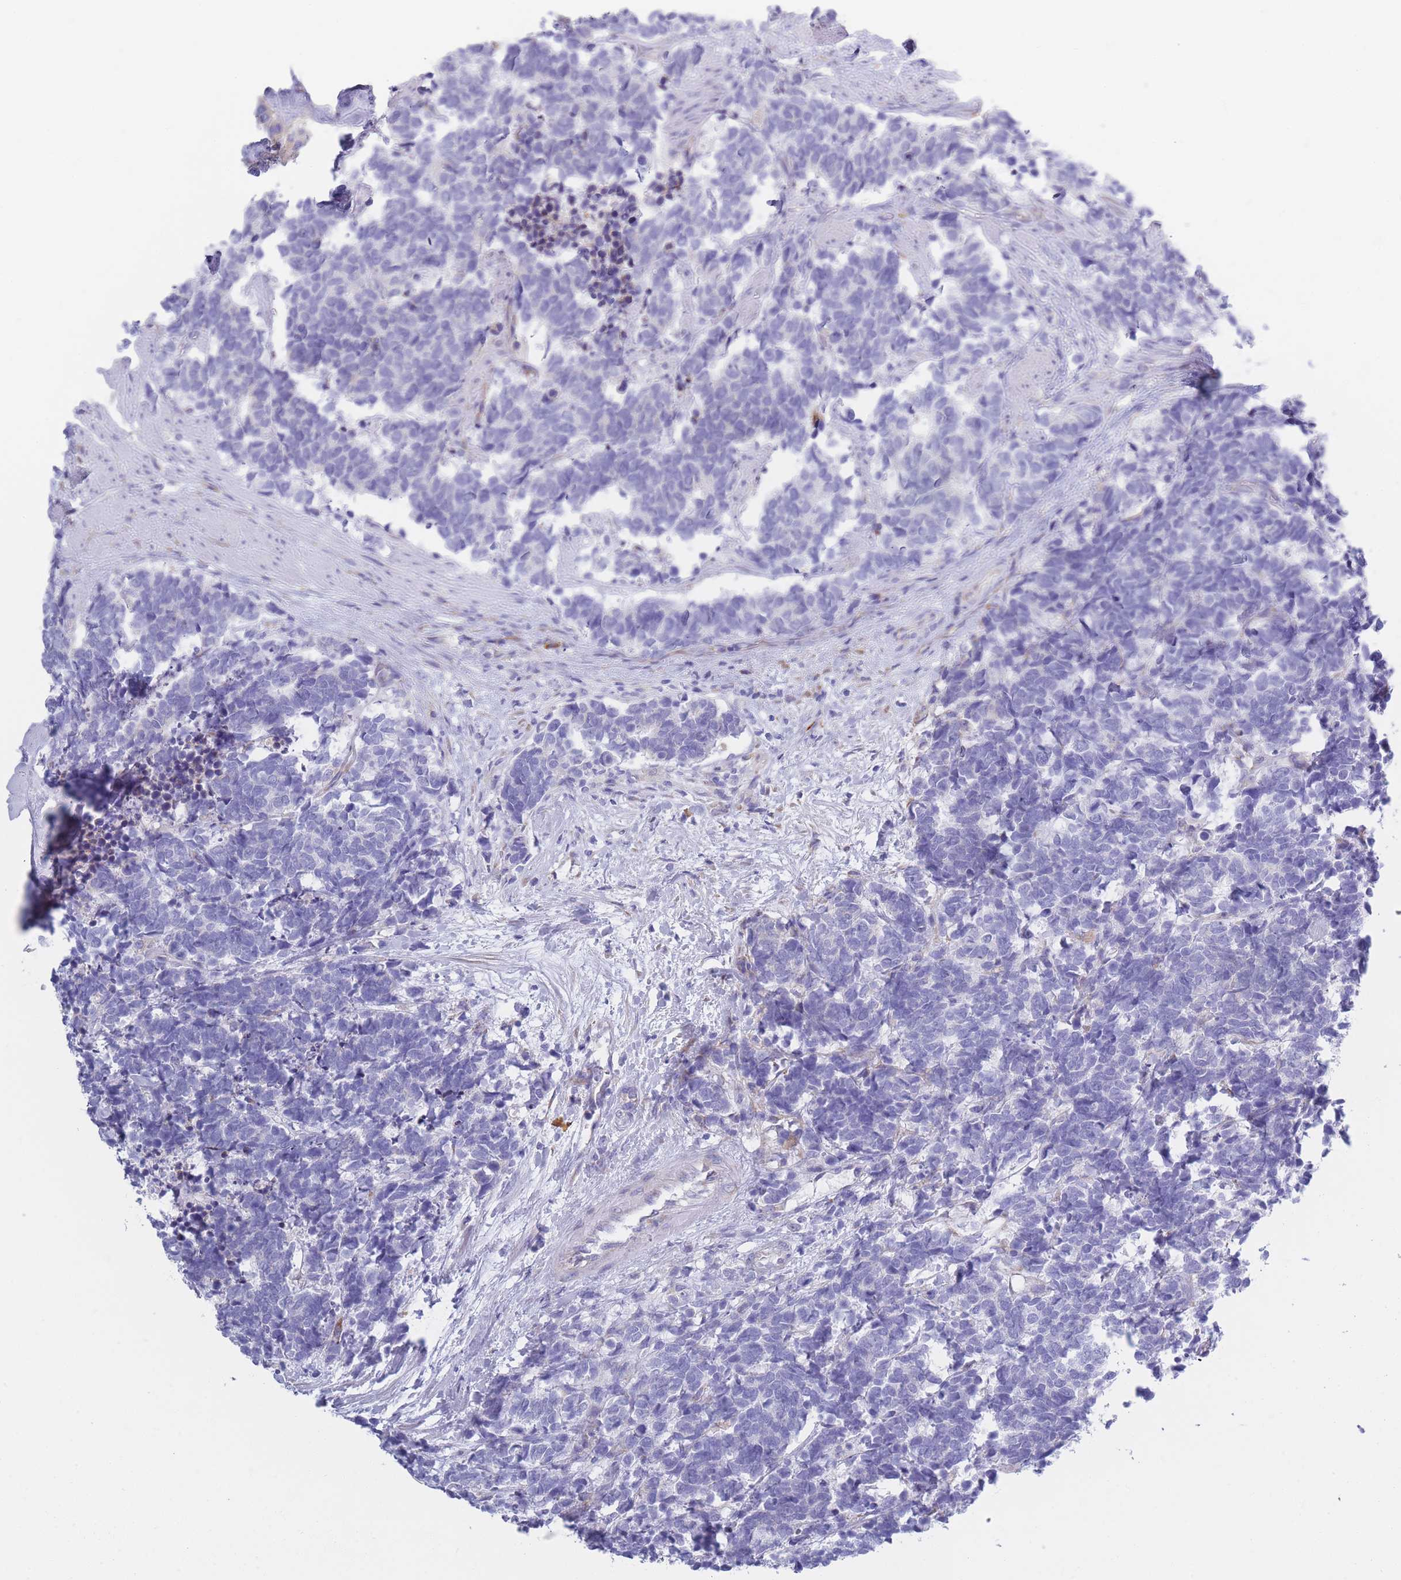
{"staining": {"intensity": "negative", "quantity": "none", "location": "none"}, "tissue": "carcinoid", "cell_type": "Tumor cells", "image_type": "cancer", "snomed": [{"axis": "morphology", "description": "Carcinoma, NOS"}, {"axis": "morphology", "description": "Carcinoid, malignant, NOS"}, {"axis": "topography", "description": "Prostate"}], "caption": "Tumor cells are negative for protein expression in human carcinoid.", "gene": "XKR8", "patient": {"sex": "male", "age": 57}}